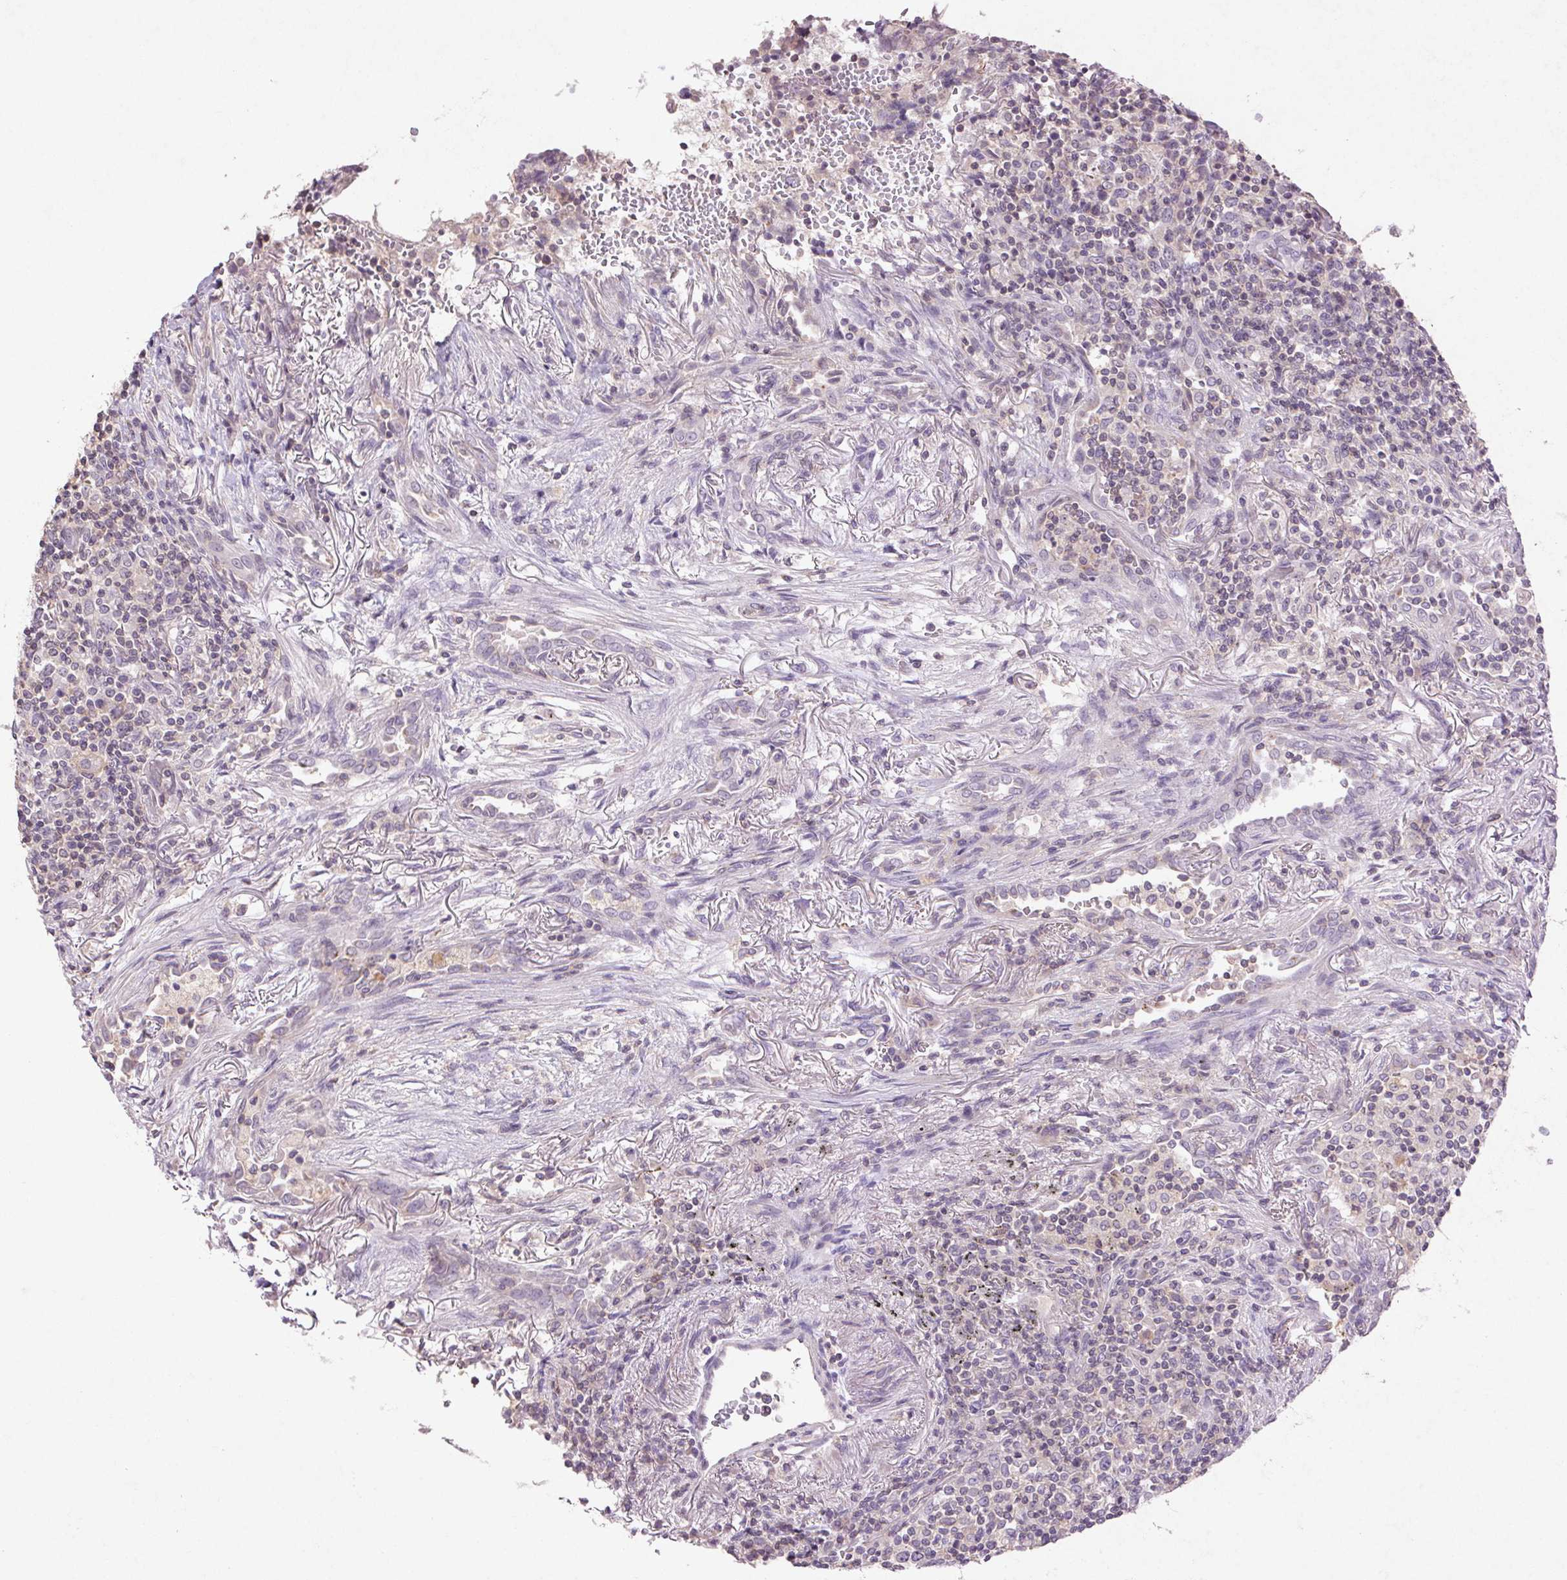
{"staining": {"intensity": "negative", "quantity": "none", "location": "none"}, "tissue": "lymphoma", "cell_type": "Tumor cells", "image_type": "cancer", "snomed": [{"axis": "morphology", "description": "Malignant lymphoma, non-Hodgkin's type, High grade"}, {"axis": "topography", "description": "Lung"}], "caption": "High magnification brightfield microscopy of high-grade malignant lymphoma, non-Hodgkin's type stained with DAB (3,3'-diaminobenzidine) (brown) and counterstained with hematoxylin (blue): tumor cells show no significant expression.", "gene": "FNDC7", "patient": {"sex": "male", "age": 79}}